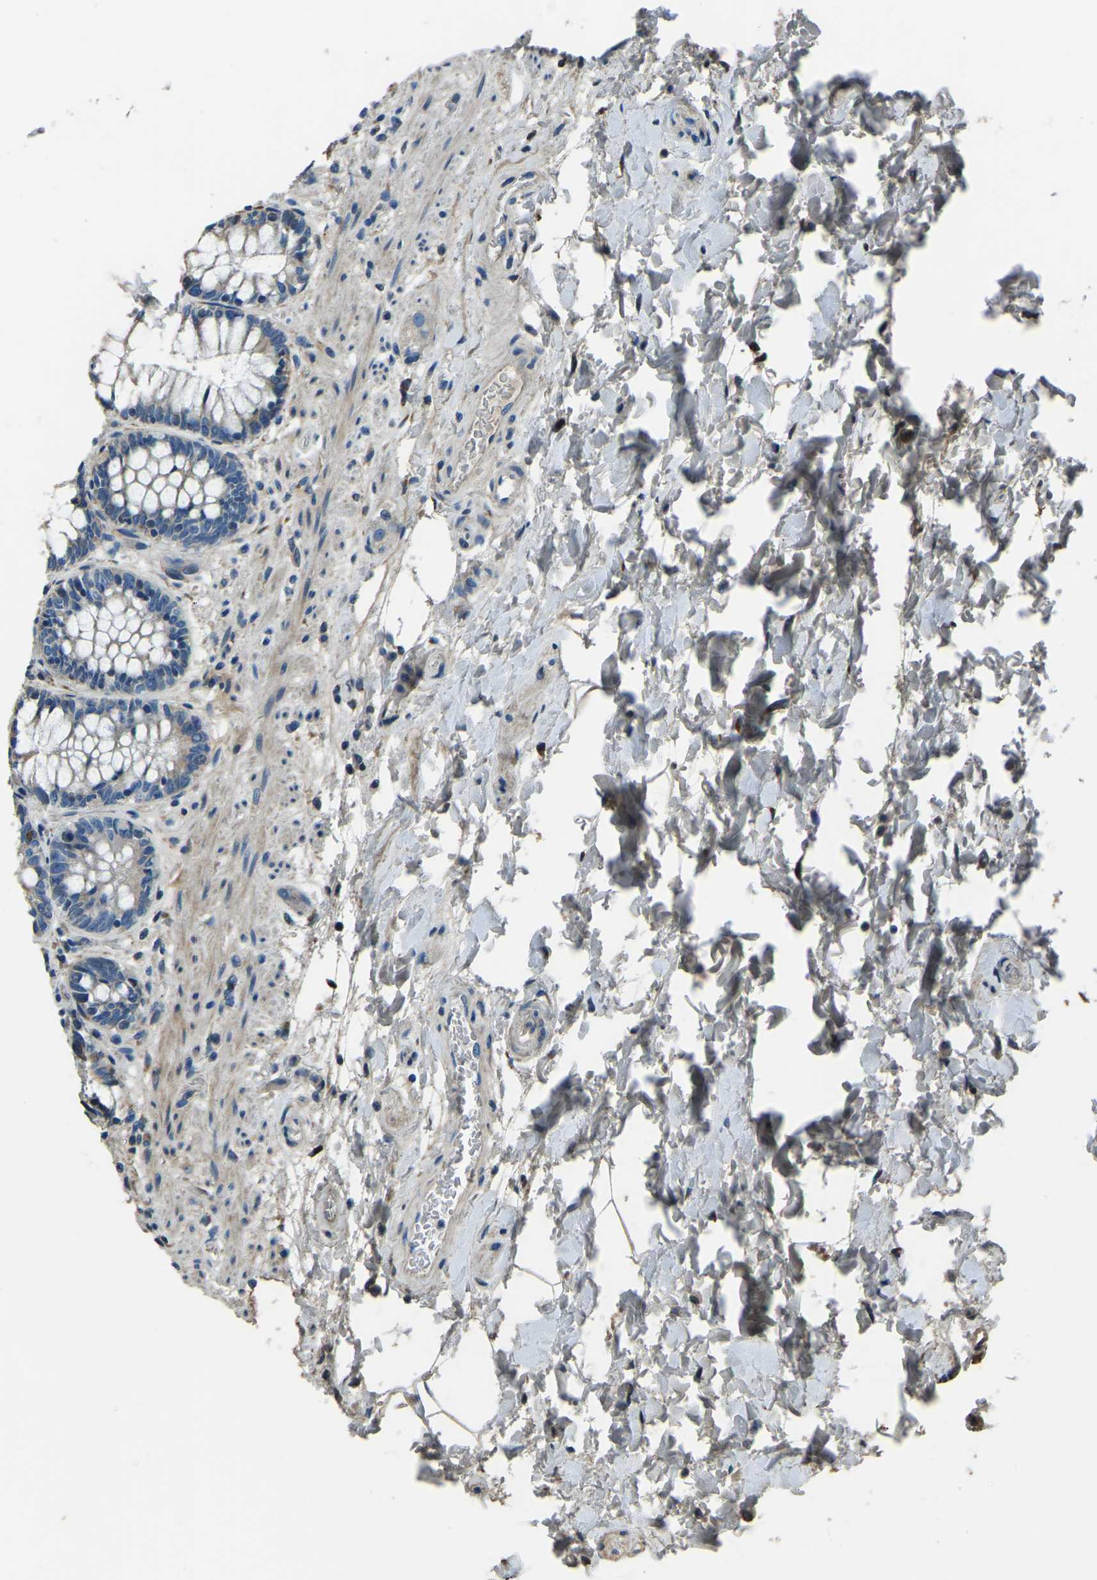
{"staining": {"intensity": "moderate", "quantity": ">75%", "location": "cytoplasmic/membranous"}, "tissue": "rectum", "cell_type": "Glandular cells", "image_type": "normal", "snomed": [{"axis": "morphology", "description": "Normal tissue, NOS"}, {"axis": "topography", "description": "Rectum"}], "caption": "The image demonstrates immunohistochemical staining of benign rectum. There is moderate cytoplasmic/membranous staining is appreciated in about >75% of glandular cells. The staining was performed using DAB (3,3'-diaminobenzidine) to visualize the protein expression in brown, while the nuclei were stained in blue with hematoxylin (Magnification: 20x).", "gene": "COL3A1", "patient": {"sex": "male", "age": 64}}